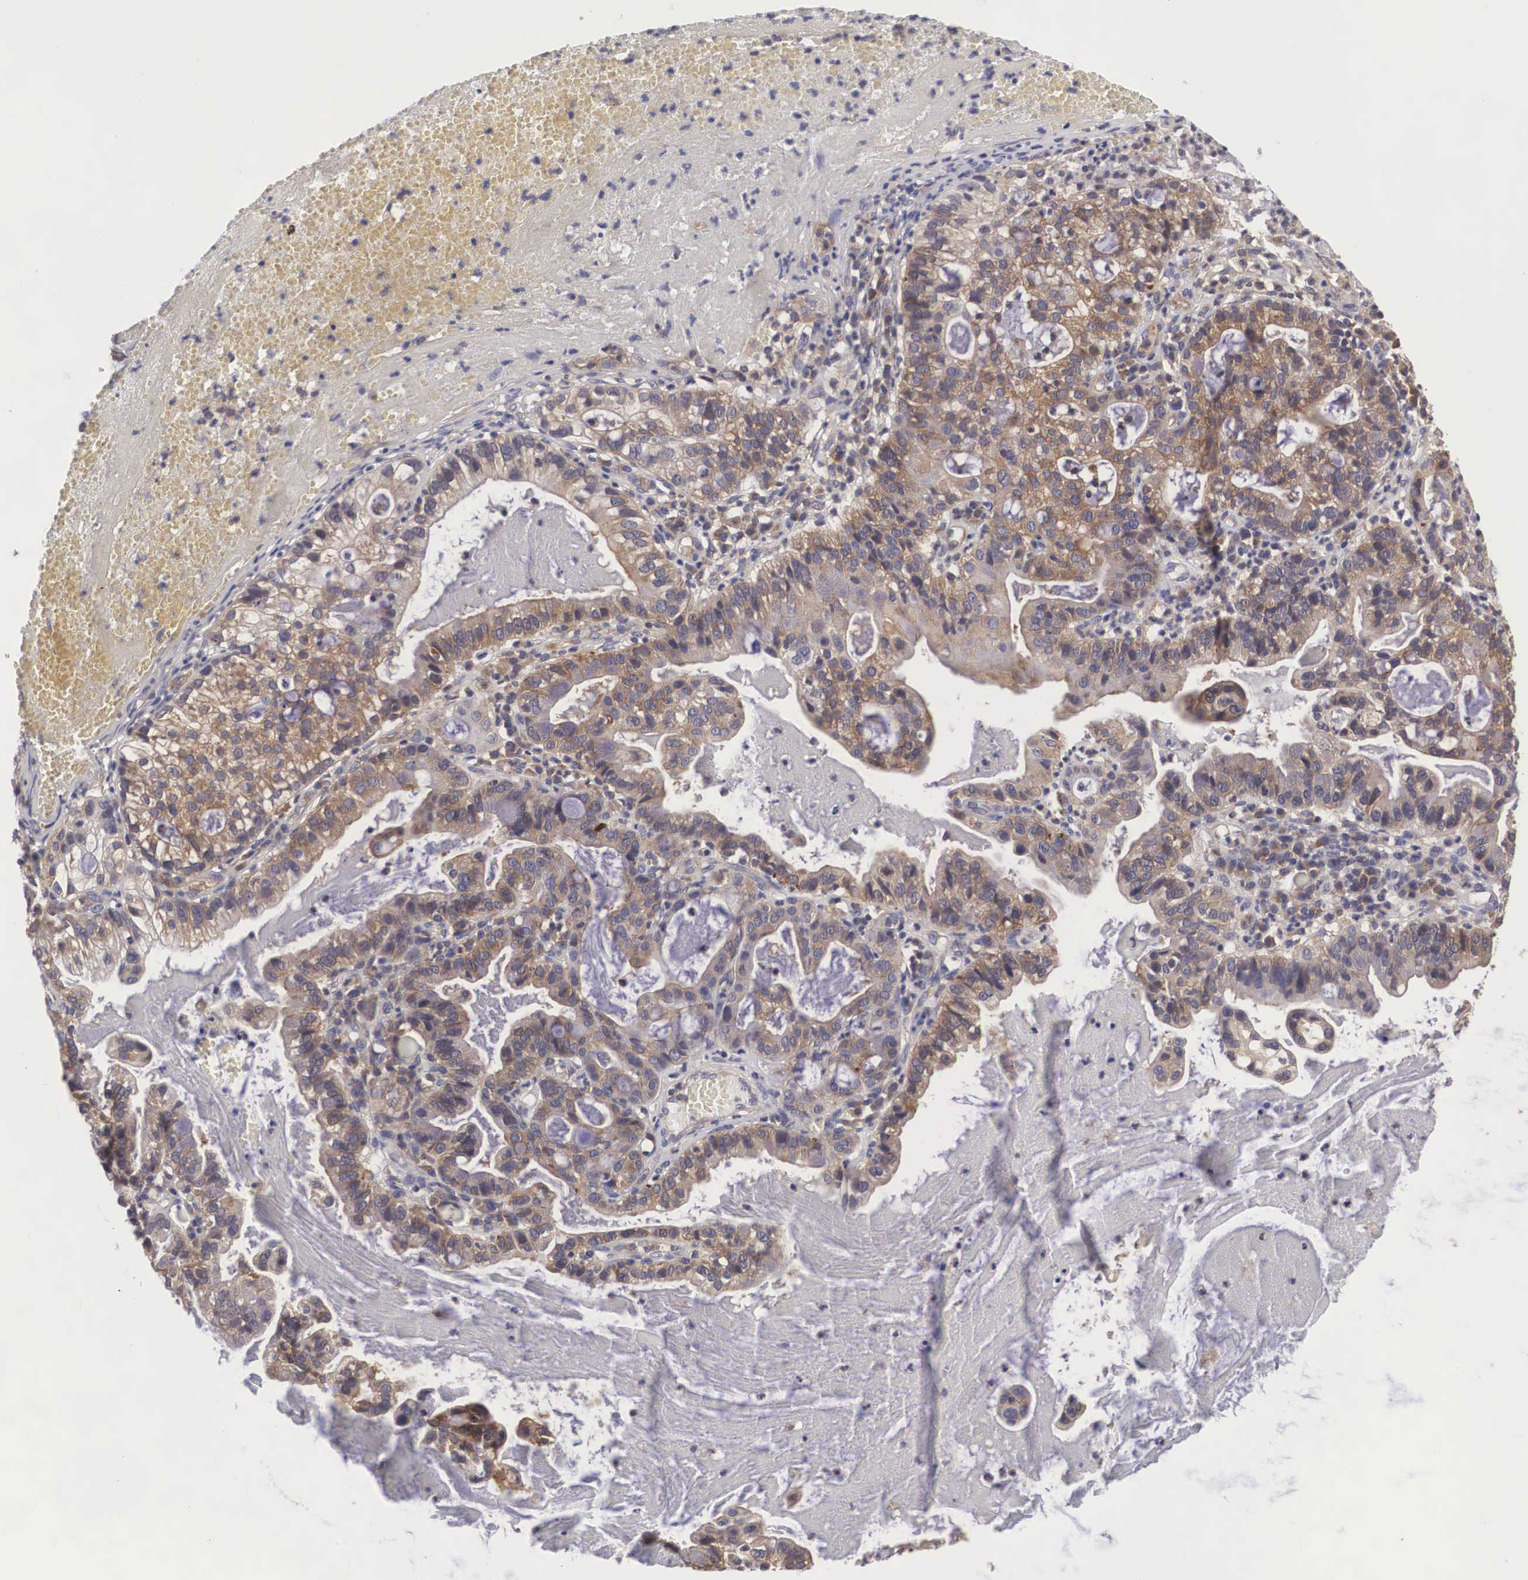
{"staining": {"intensity": "moderate", "quantity": ">75%", "location": "cytoplasmic/membranous"}, "tissue": "cervical cancer", "cell_type": "Tumor cells", "image_type": "cancer", "snomed": [{"axis": "morphology", "description": "Adenocarcinoma, NOS"}, {"axis": "topography", "description": "Cervix"}], "caption": "Brown immunohistochemical staining in cervical cancer shows moderate cytoplasmic/membranous staining in about >75% of tumor cells.", "gene": "GRIPAP1", "patient": {"sex": "female", "age": 41}}